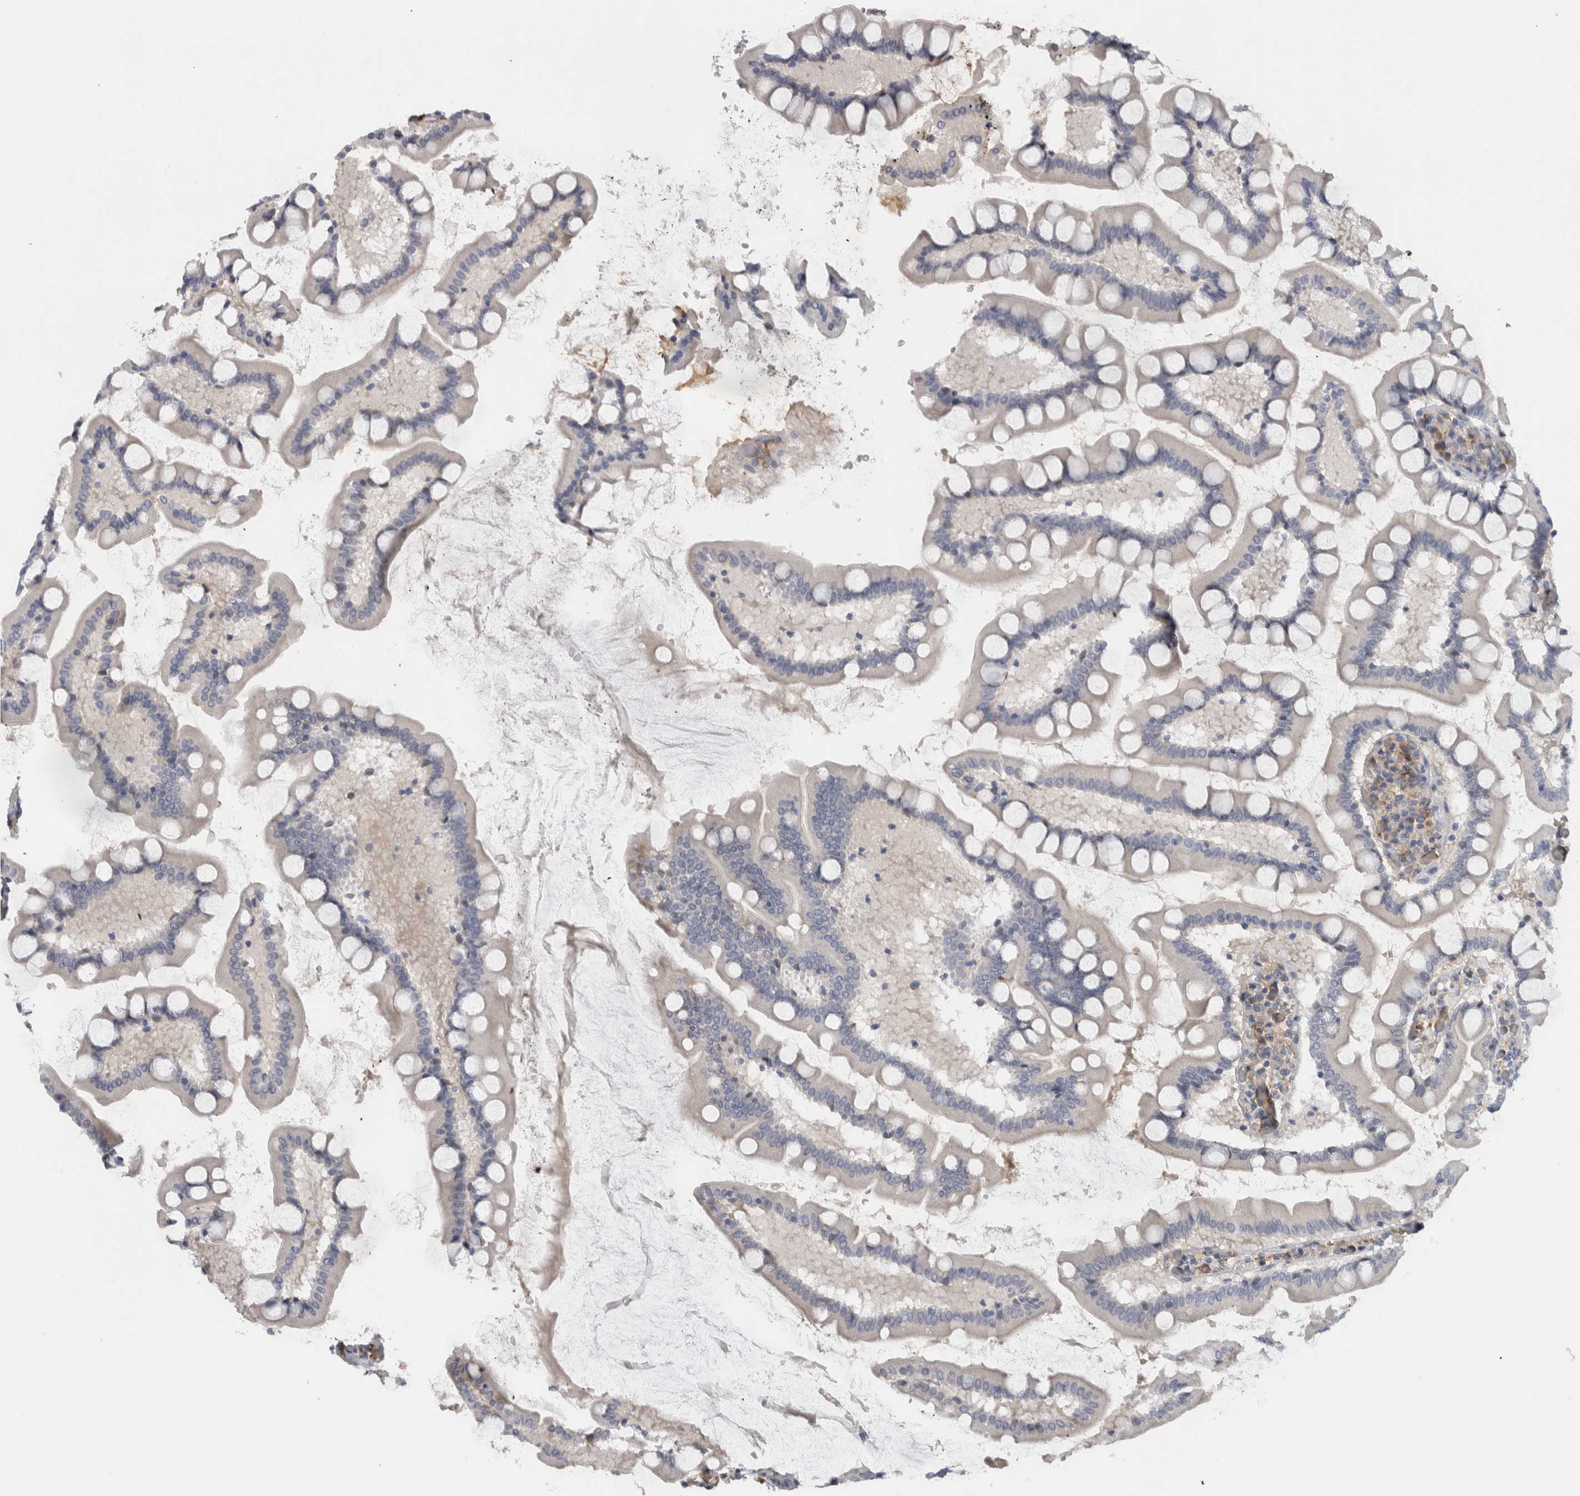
{"staining": {"intensity": "weak", "quantity": "<25%", "location": "cytoplasmic/membranous"}, "tissue": "small intestine", "cell_type": "Glandular cells", "image_type": "normal", "snomed": [{"axis": "morphology", "description": "Normal tissue, NOS"}, {"axis": "topography", "description": "Small intestine"}], "caption": "Glandular cells show no significant protein staining in benign small intestine. The staining is performed using DAB brown chromogen with nuclei counter-stained in using hematoxylin.", "gene": "CD59", "patient": {"sex": "male", "age": 41}}